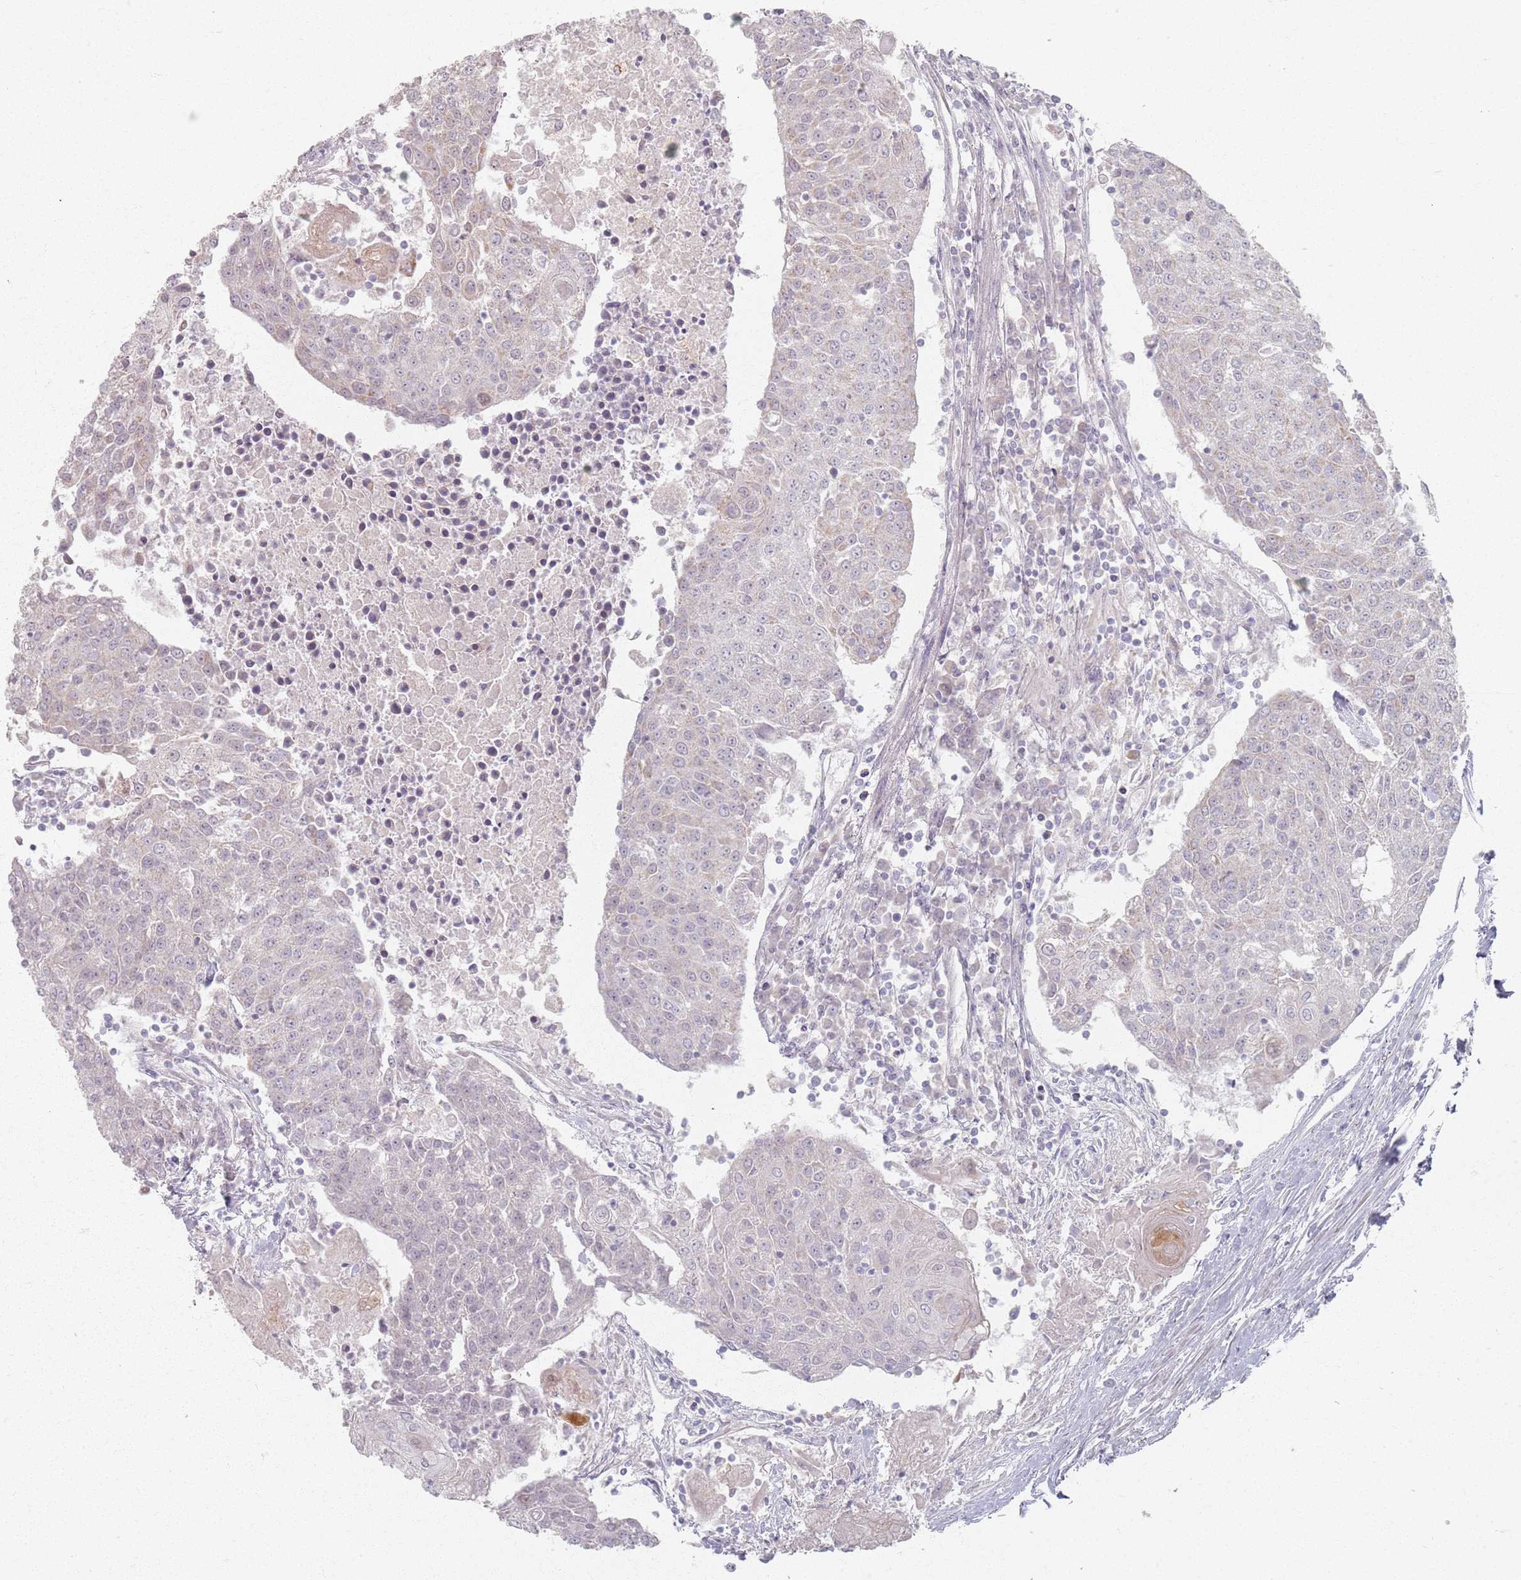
{"staining": {"intensity": "negative", "quantity": "none", "location": "none"}, "tissue": "urothelial cancer", "cell_type": "Tumor cells", "image_type": "cancer", "snomed": [{"axis": "morphology", "description": "Urothelial carcinoma, High grade"}, {"axis": "topography", "description": "Urinary bladder"}], "caption": "Tumor cells show no significant protein positivity in high-grade urothelial carcinoma. The staining was performed using DAB to visualize the protein expression in brown, while the nuclei were stained in blue with hematoxylin (Magnification: 20x).", "gene": "PKD2L2", "patient": {"sex": "female", "age": 85}}